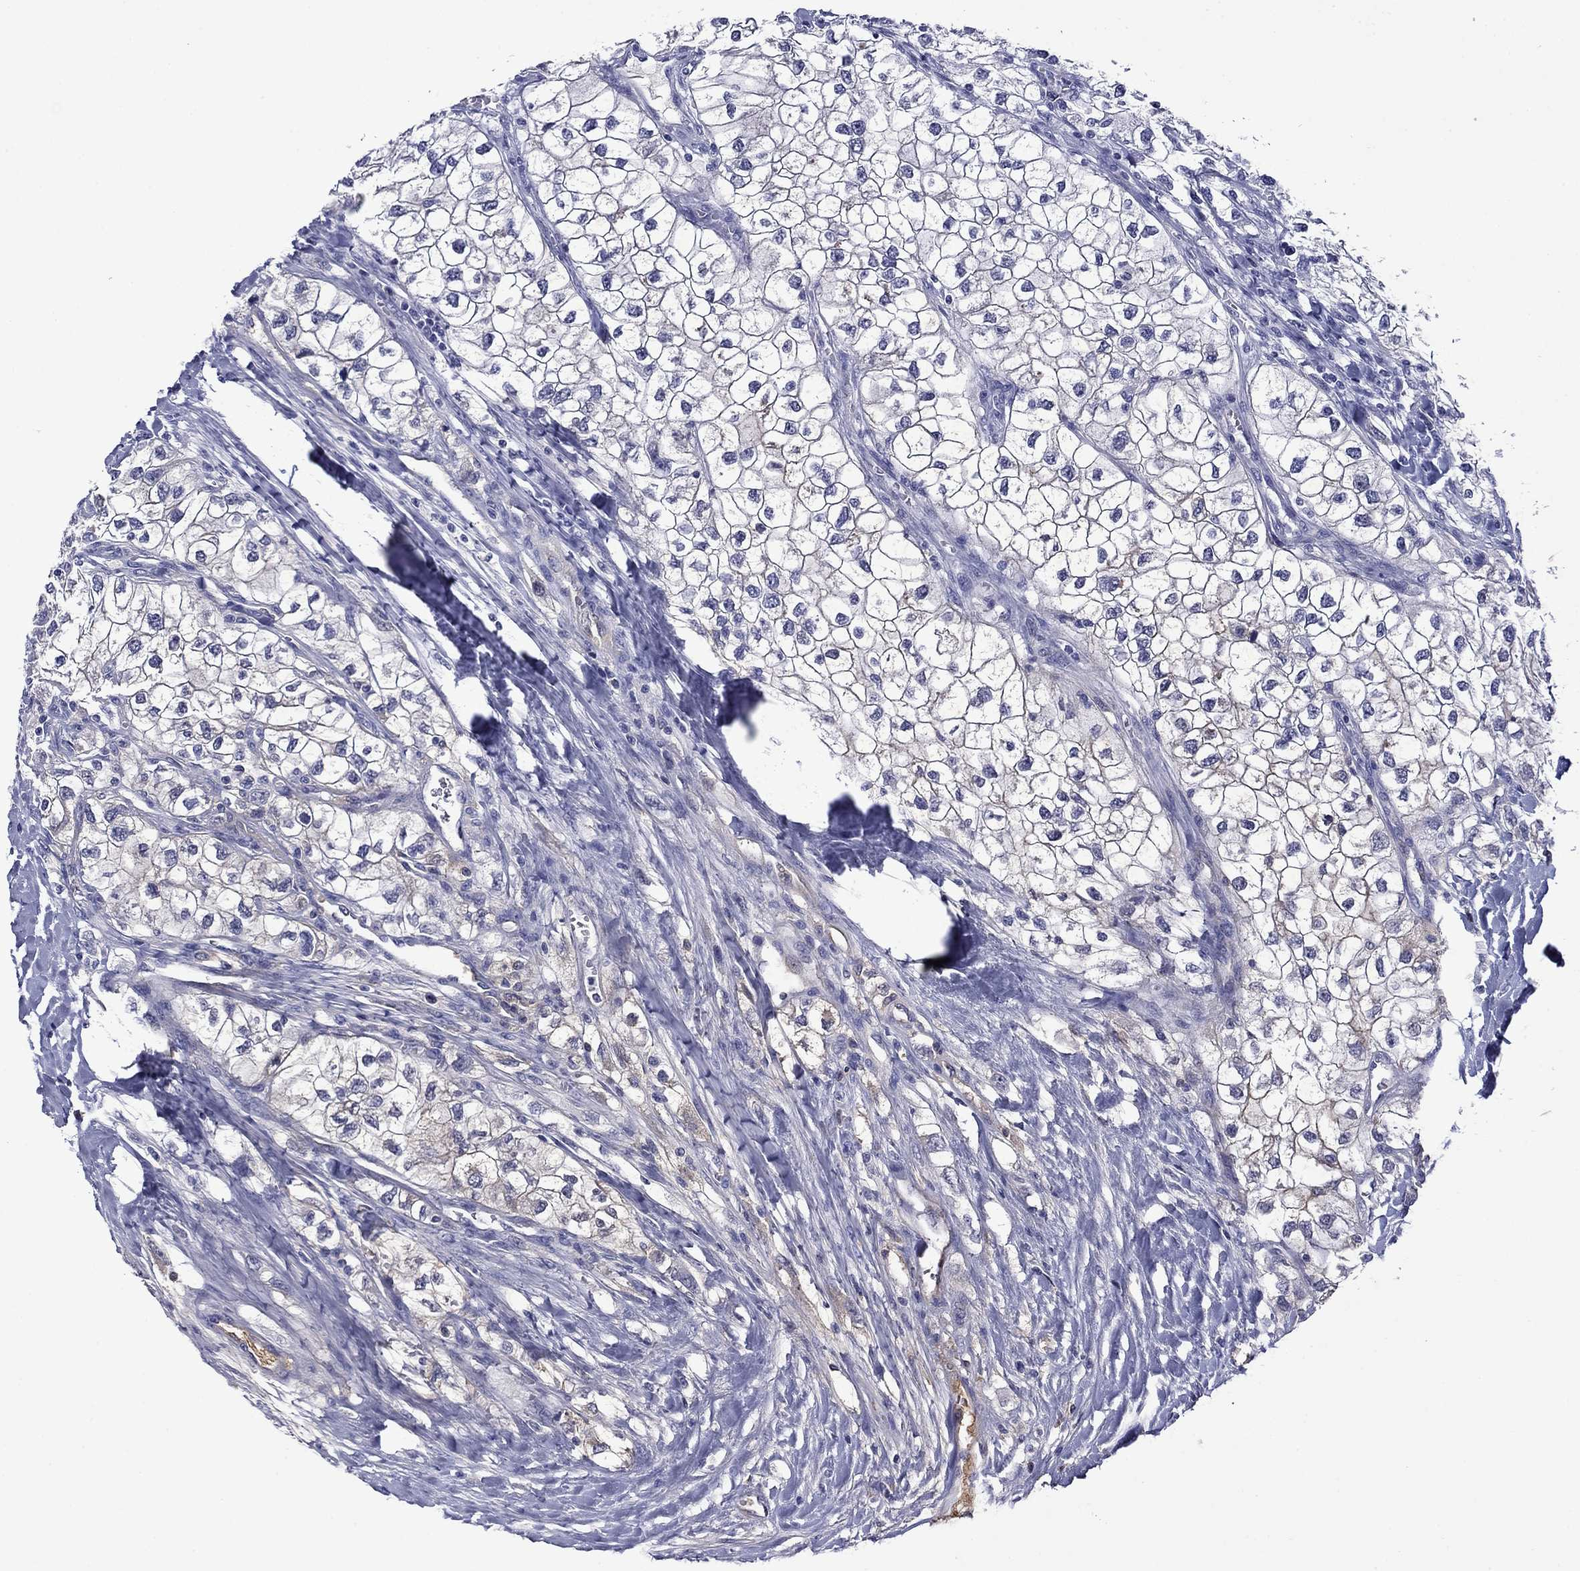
{"staining": {"intensity": "negative", "quantity": "none", "location": "none"}, "tissue": "renal cancer", "cell_type": "Tumor cells", "image_type": "cancer", "snomed": [{"axis": "morphology", "description": "Adenocarcinoma, NOS"}, {"axis": "topography", "description": "Kidney"}], "caption": "This is an immunohistochemistry (IHC) histopathology image of human renal cancer (adenocarcinoma). There is no positivity in tumor cells.", "gene": "APOA2", "patient": {"sex": "male", "age": 59}}